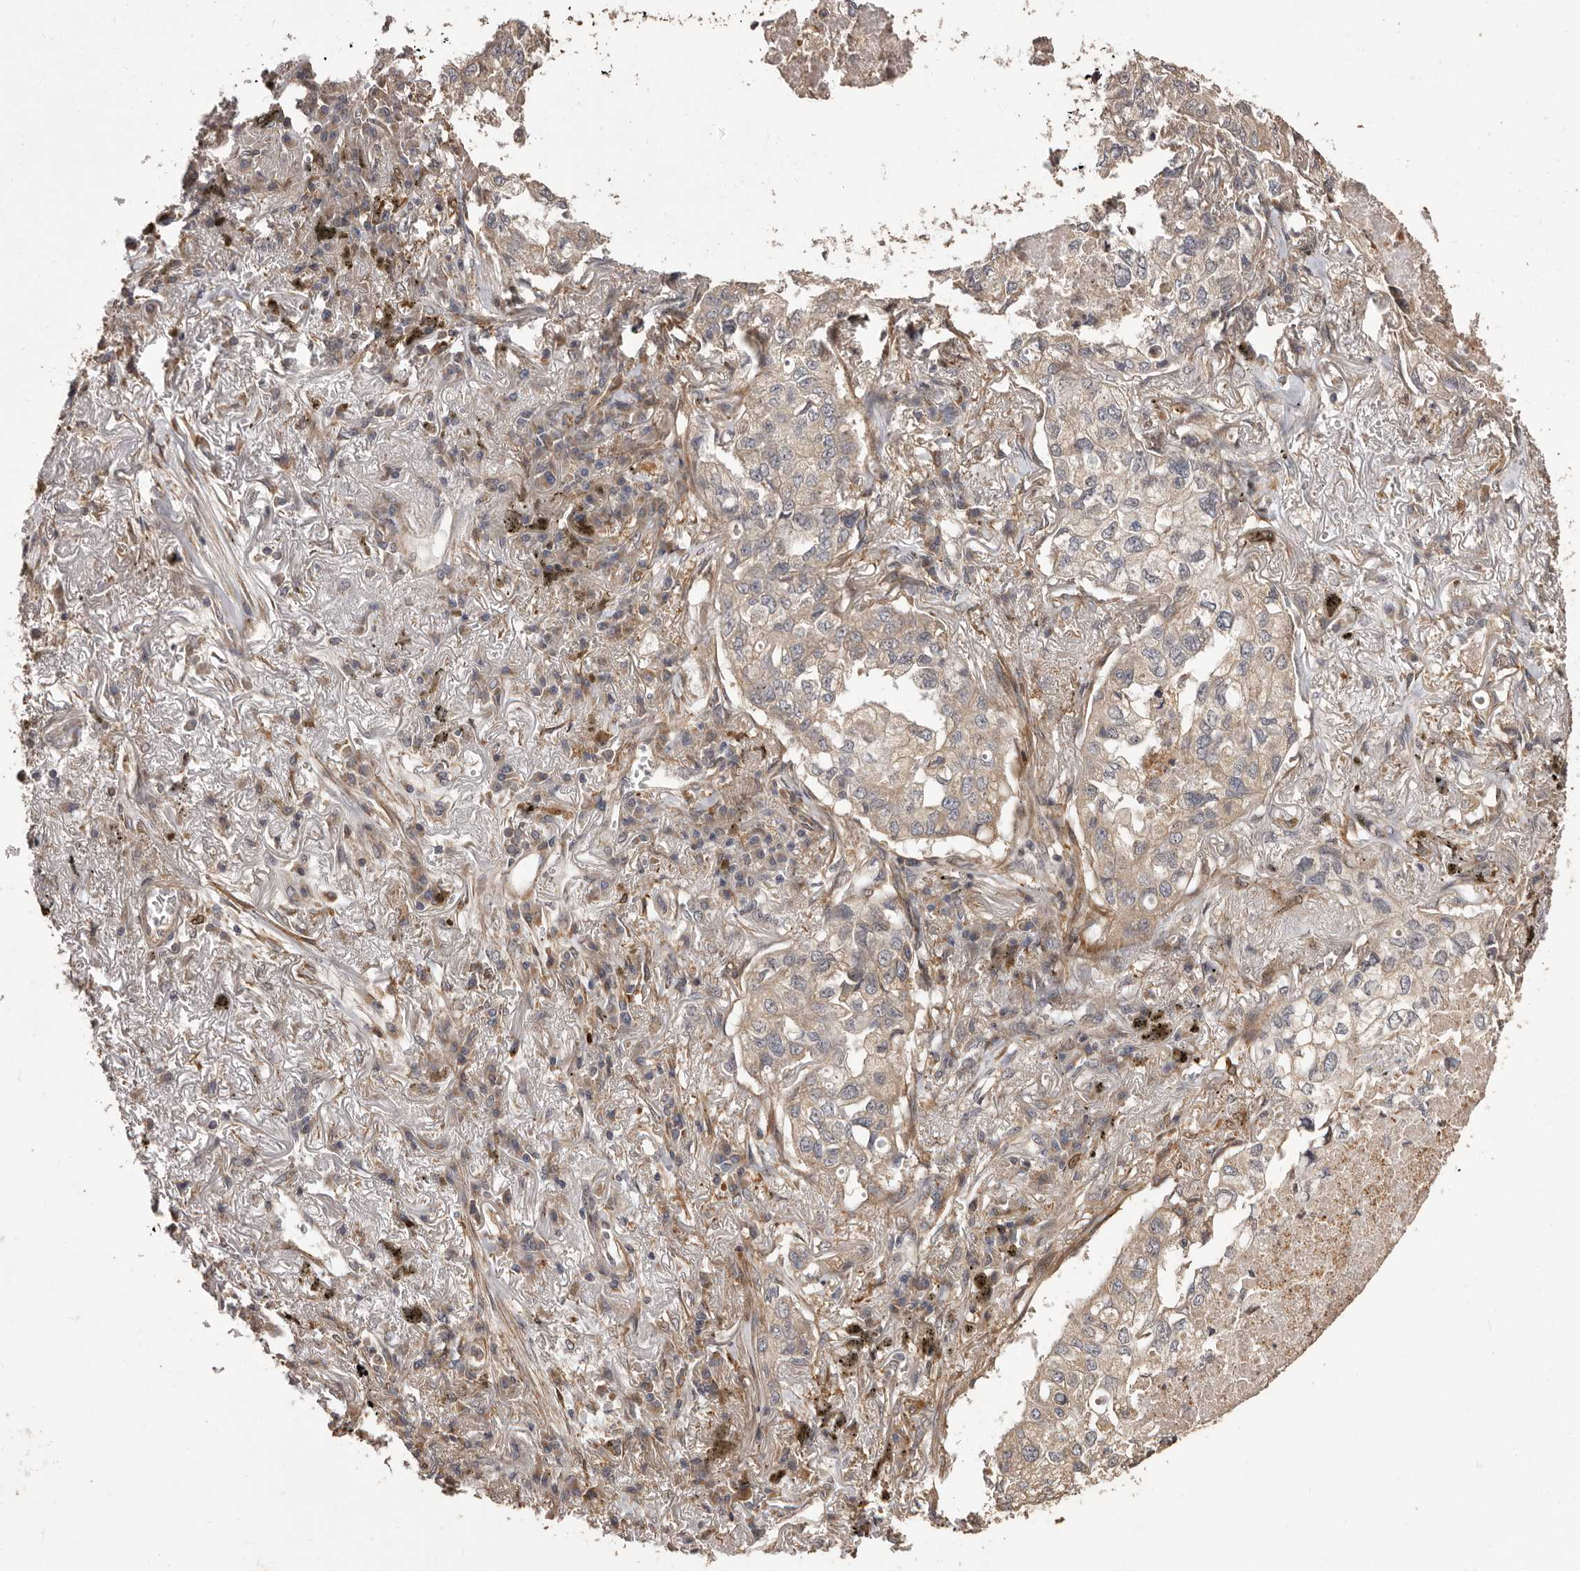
{"staining": {"intensity": "weak", "quantity": ">75%", "location": "cytoplasmic/membranous"}, "tissue": "lung cancer", "cell_type": "Tumor cells", "image_type": "cancer", "snomed": [{"axis": "morphology", "description": "Adenocarcinoma, NOS"}, {"axis": "topography", "description": "Lung"}], "caption": "Immunohistochemical staining of lung adenocarcinoma displays low levels of weak cytoplasmic/membranous protein expression in about >75% of tumor cells.", "gene": "ZCCHC7", "patient": {"sex": "male", "age": 65}}